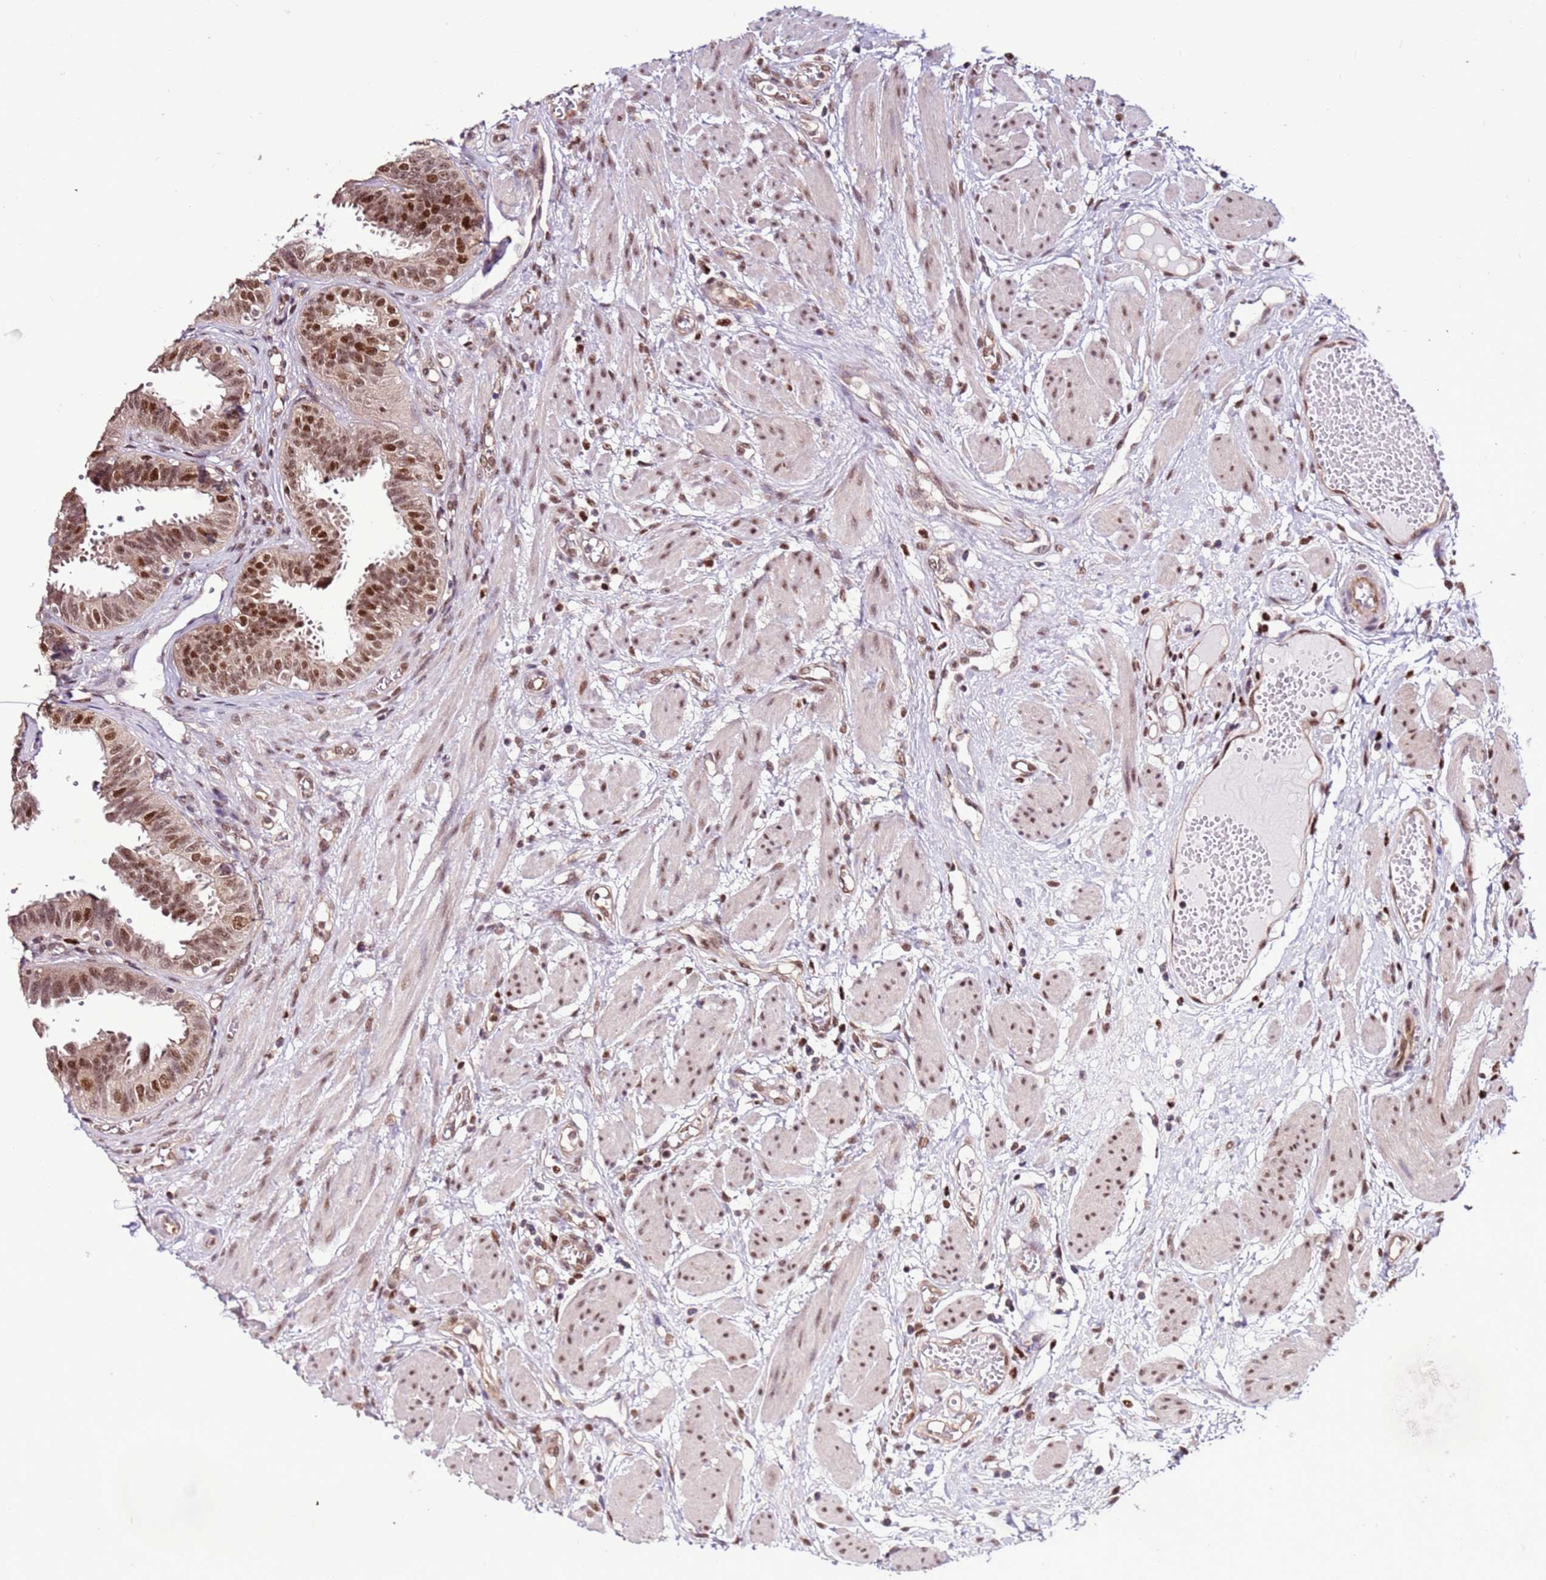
{"staining": {"intensity": "strong", "quantity": ">75%", "location": "nuclear"}, "tissue": "fallopian tube", "cell_type": "Glandular cells", "image_type": "normal", "snomed": [{"axis": "morphology", "description": "Normal tissue, NOS"}, {"axis": "topography", "description": "Fallopian tube"}], "caption": "The photomicrograph displays staining of unremarkable fallopian tube, revealing strong nuclear protein positivity (brown color) within glandular cells. Using DAB (brown) and hematoxylin (blue) stains, captured at high magnification using brightfield microscopy.", "gene": "PRPF6", "patient": {"sex": "female", "age": 37}}